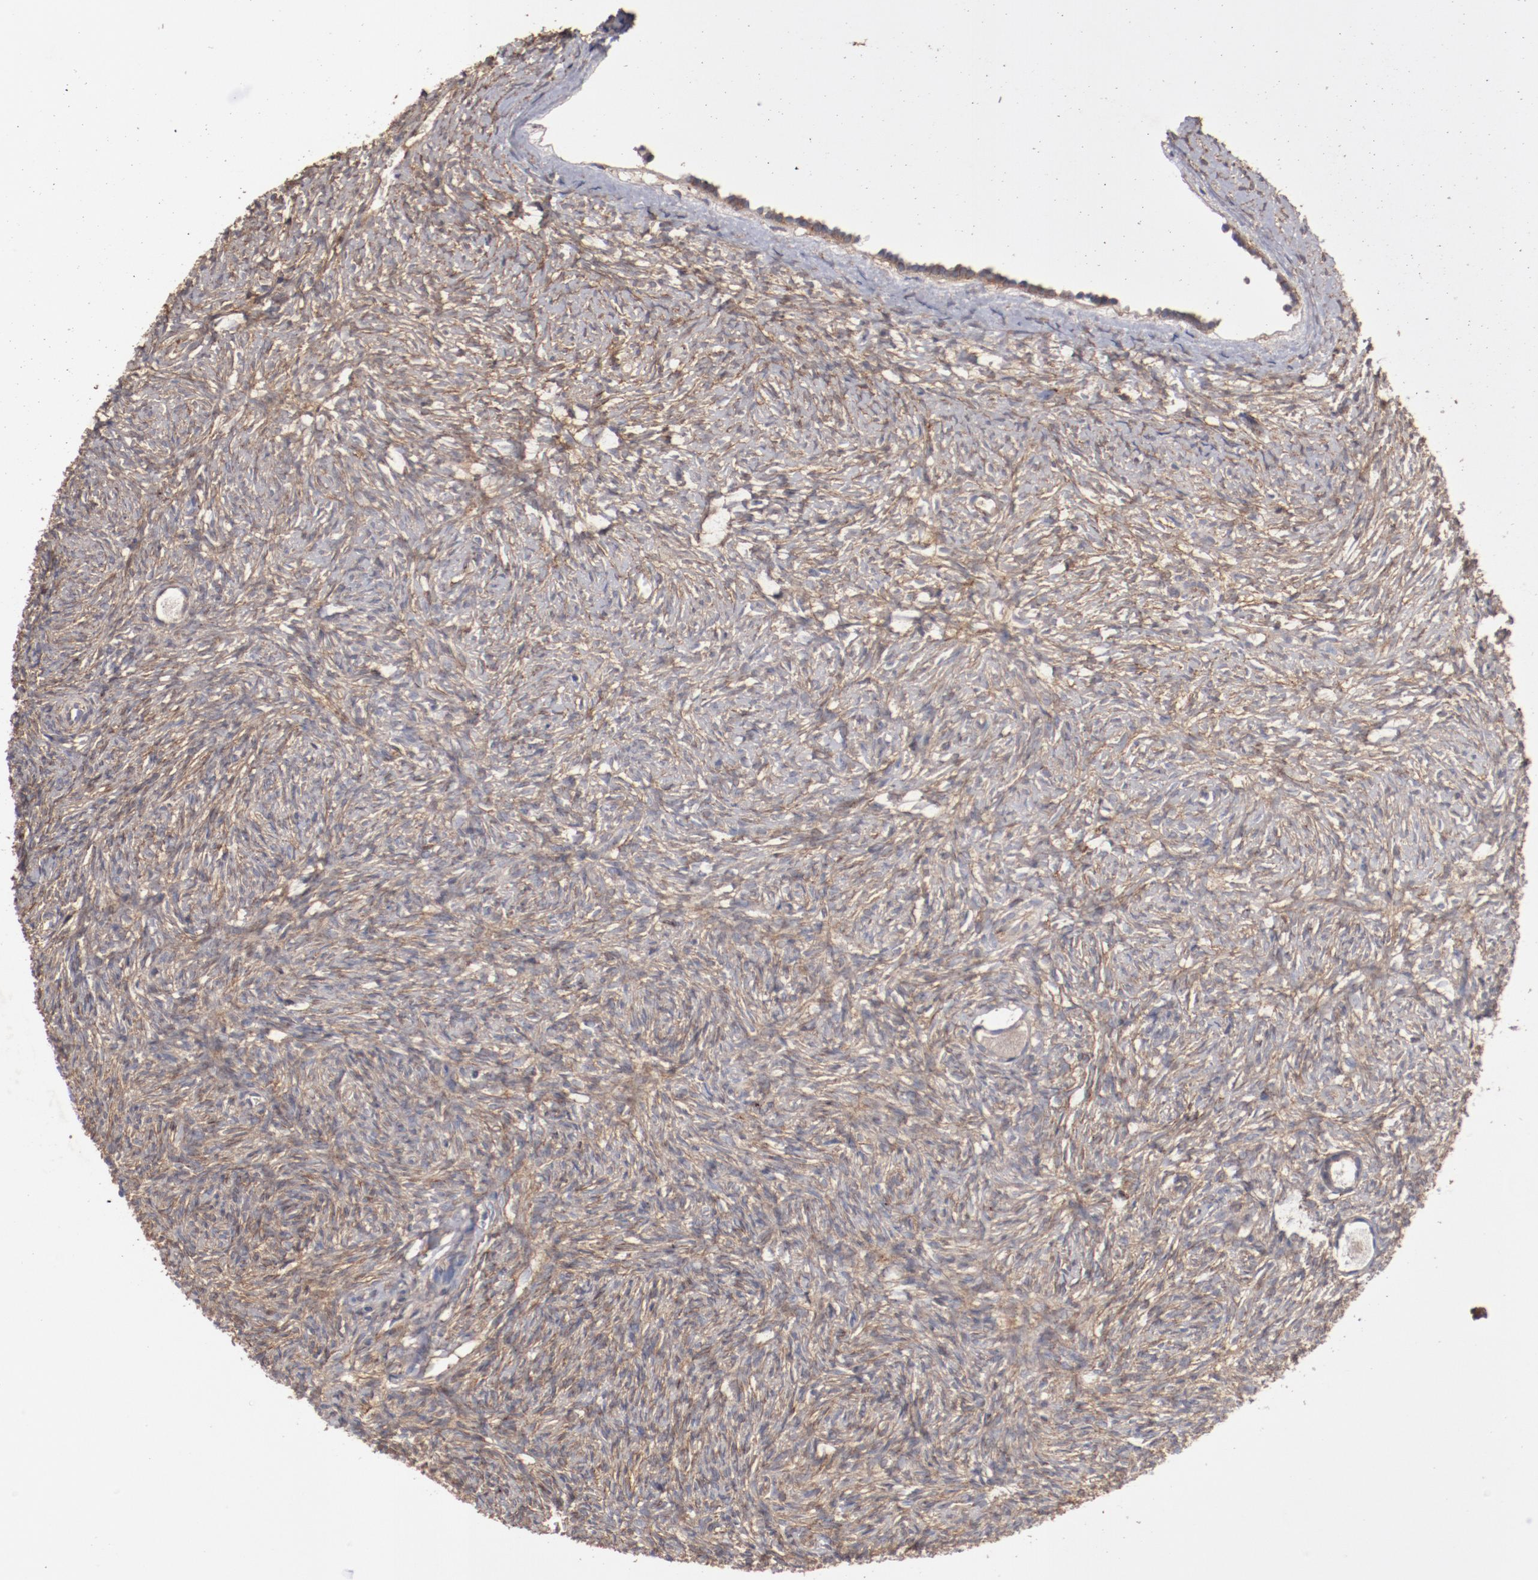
{"staining": {"intensity": "weak", "quantity": ">75%", "location": "cytoplasmic/membranous"}, "tissue": "ovary", "cell_type": "Follicle cells", "image_type": "normal", "snomed": [{"axis": "morphology", "description": "Normal tissue, NOS"}, {"axis": "topography", "description": "Ovary"}], "caption": "Protein analysis of unremarkable ovary demonstrates weak cytoplasmic/membranous positivity in about >75% of follicle cells. The staining was performed using DAB (3,3'-diaminobenzidine) to visualize the protein expression in brown, while the nuclei were stained in blue with hematoxylin (Magnification: 20x).", "gene": "DIPK2B", "patient": {"sex": "female", "age": 35}}